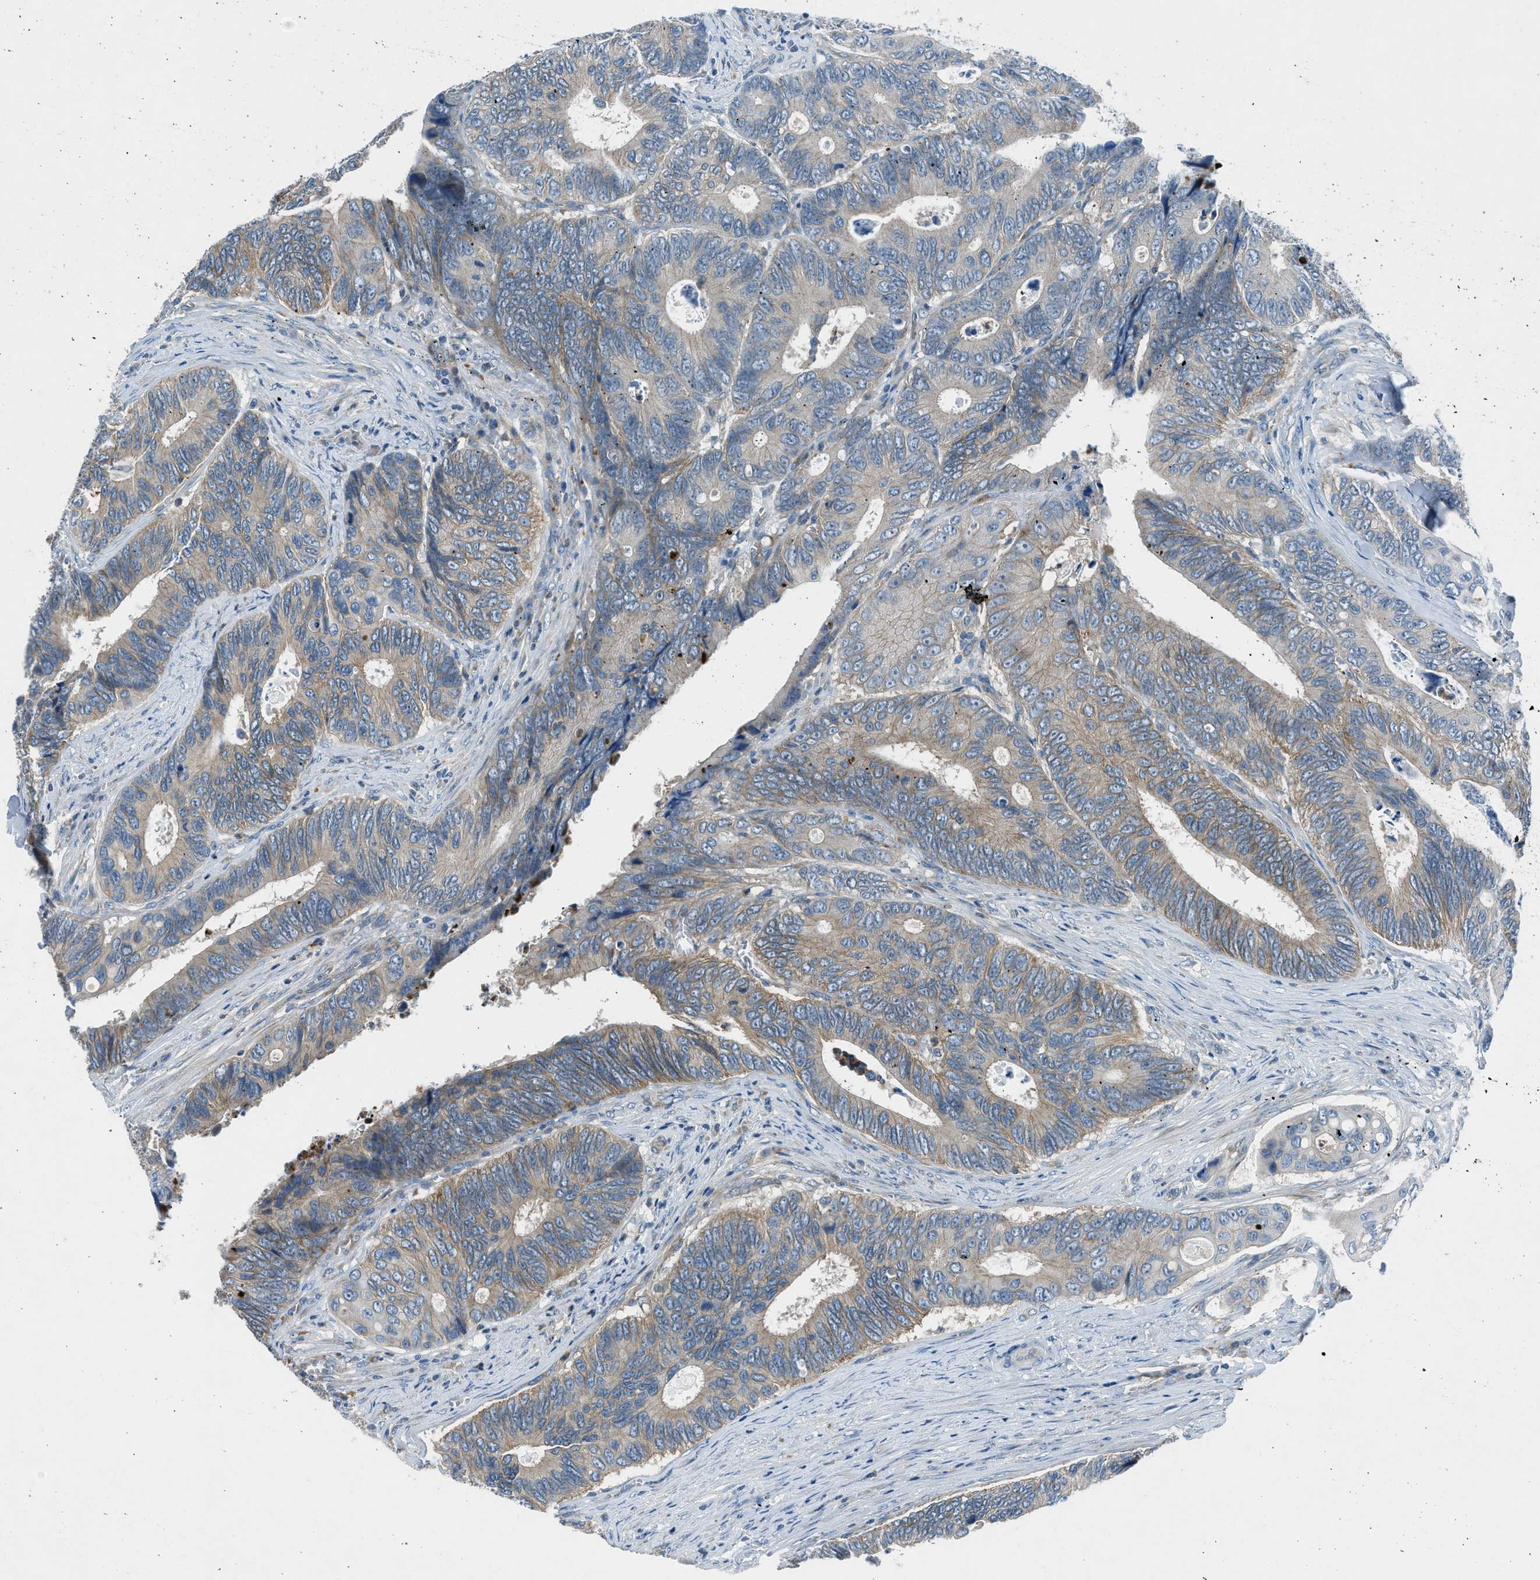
{"staining": {"intensity": "weak", "quantity": "<25%", "location": "cytoplasmic/membranous"}, "tissue": "colorectal cancer", "cell_type": "Tumor cells", "image_type": "cancer", "snomed": [{"axis": "morphology", "description": "Inflammation, NOS"}, {"axis": "morphology", "description": "Adenocarcinoma, NOS"}, {"axis": "topography", "description": "Colon"}], "caption": "The image demonstrates no significant expression in tumor cells of colorectal cancer (adenocarcinoma).", "gene": "BMP1", "patient": {"sex": "male", "age": 72}}